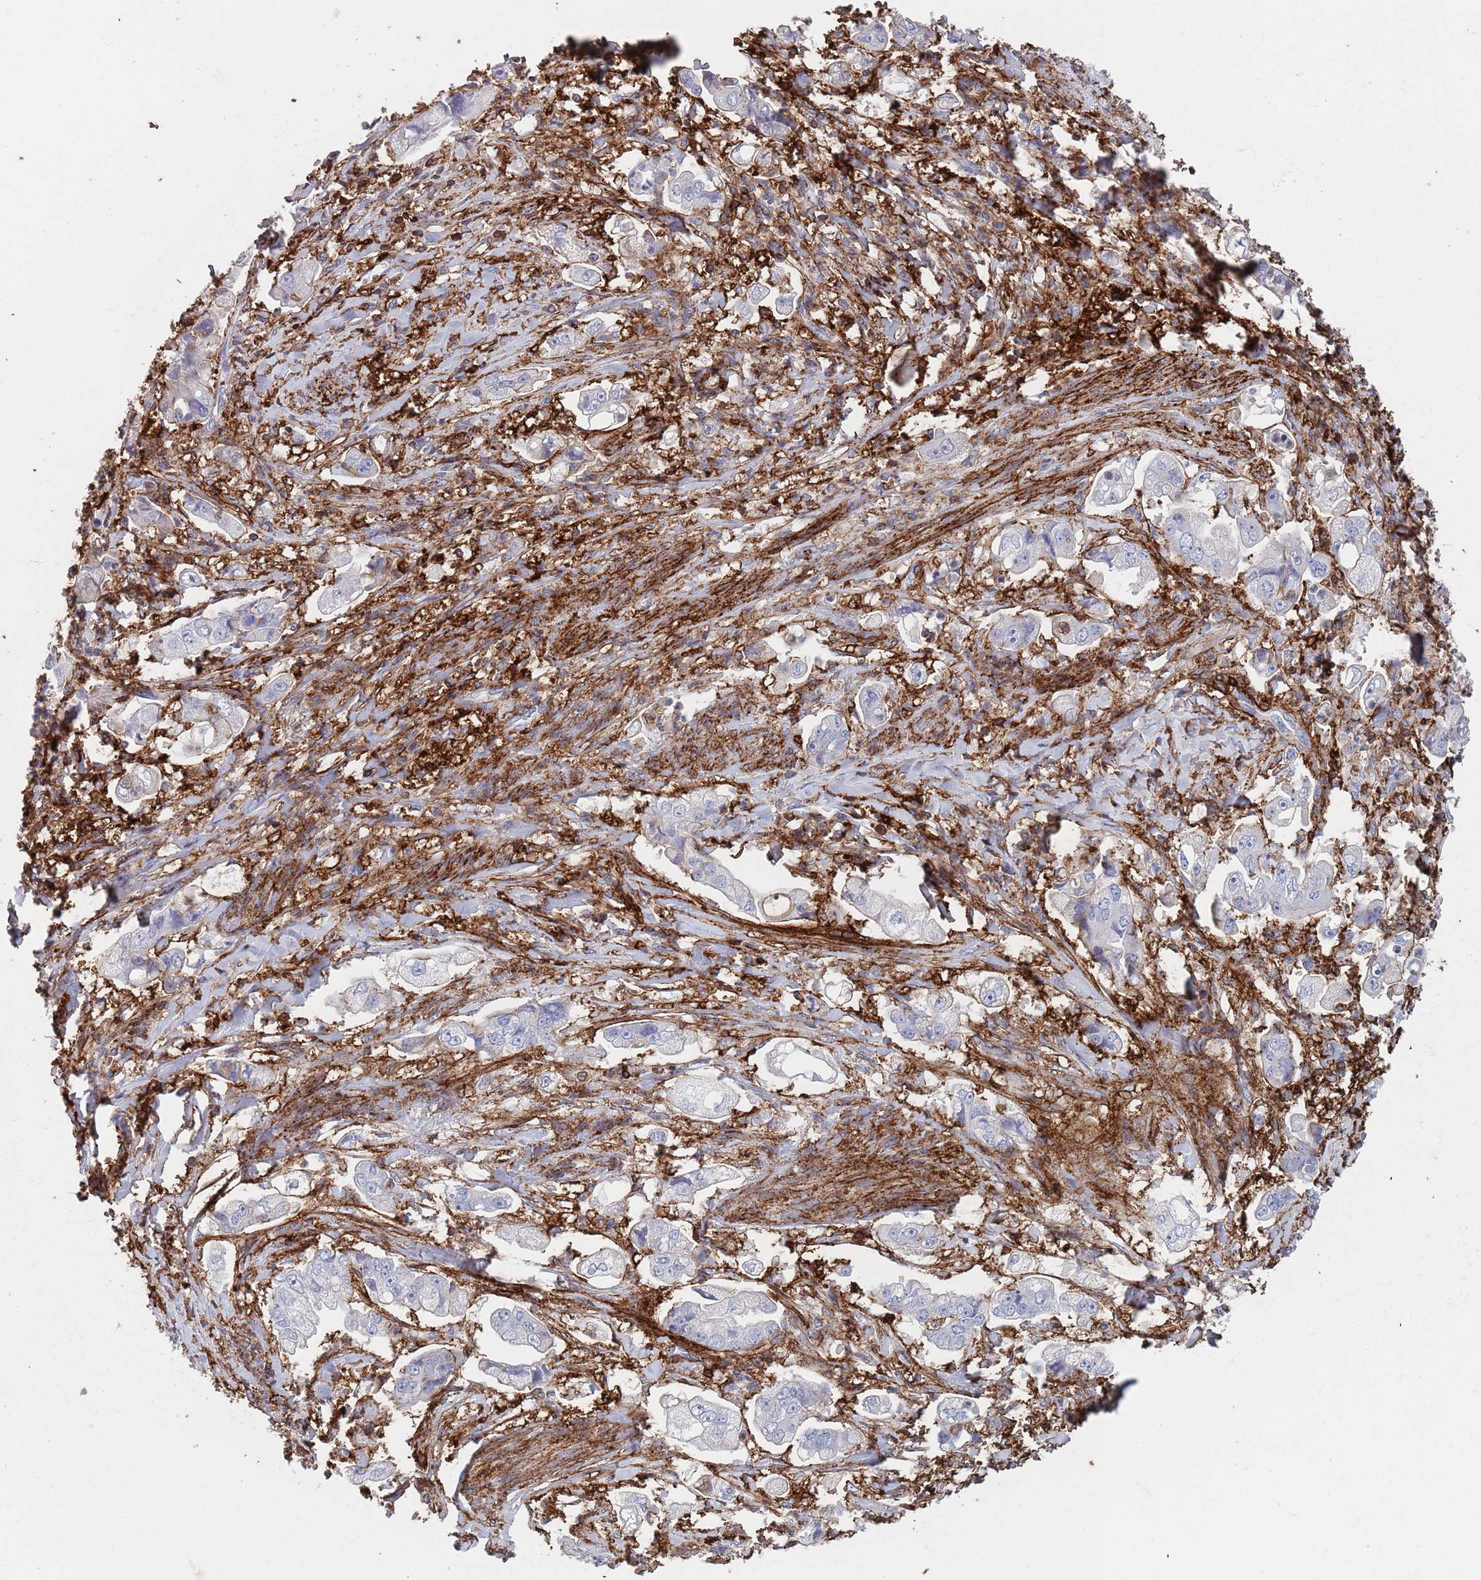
{"staining": {"intensity": "negative", "quantity": "none", "location": "none"}, "tissue": "stomach cancer", "cell_type": "Tumor cells", "image_type": "cancer", "snomed": [{"axis": "morphology", "description": "Adenocarcinoma, NOS"}, {"axis": "topography", "description": "Stomach"}], "caption": "IHC of adenocarcinoma (stomach) shows no staining in tumor cells.", "gene": "RNF144A", "patient": {"sex": "male", "age": 62}}